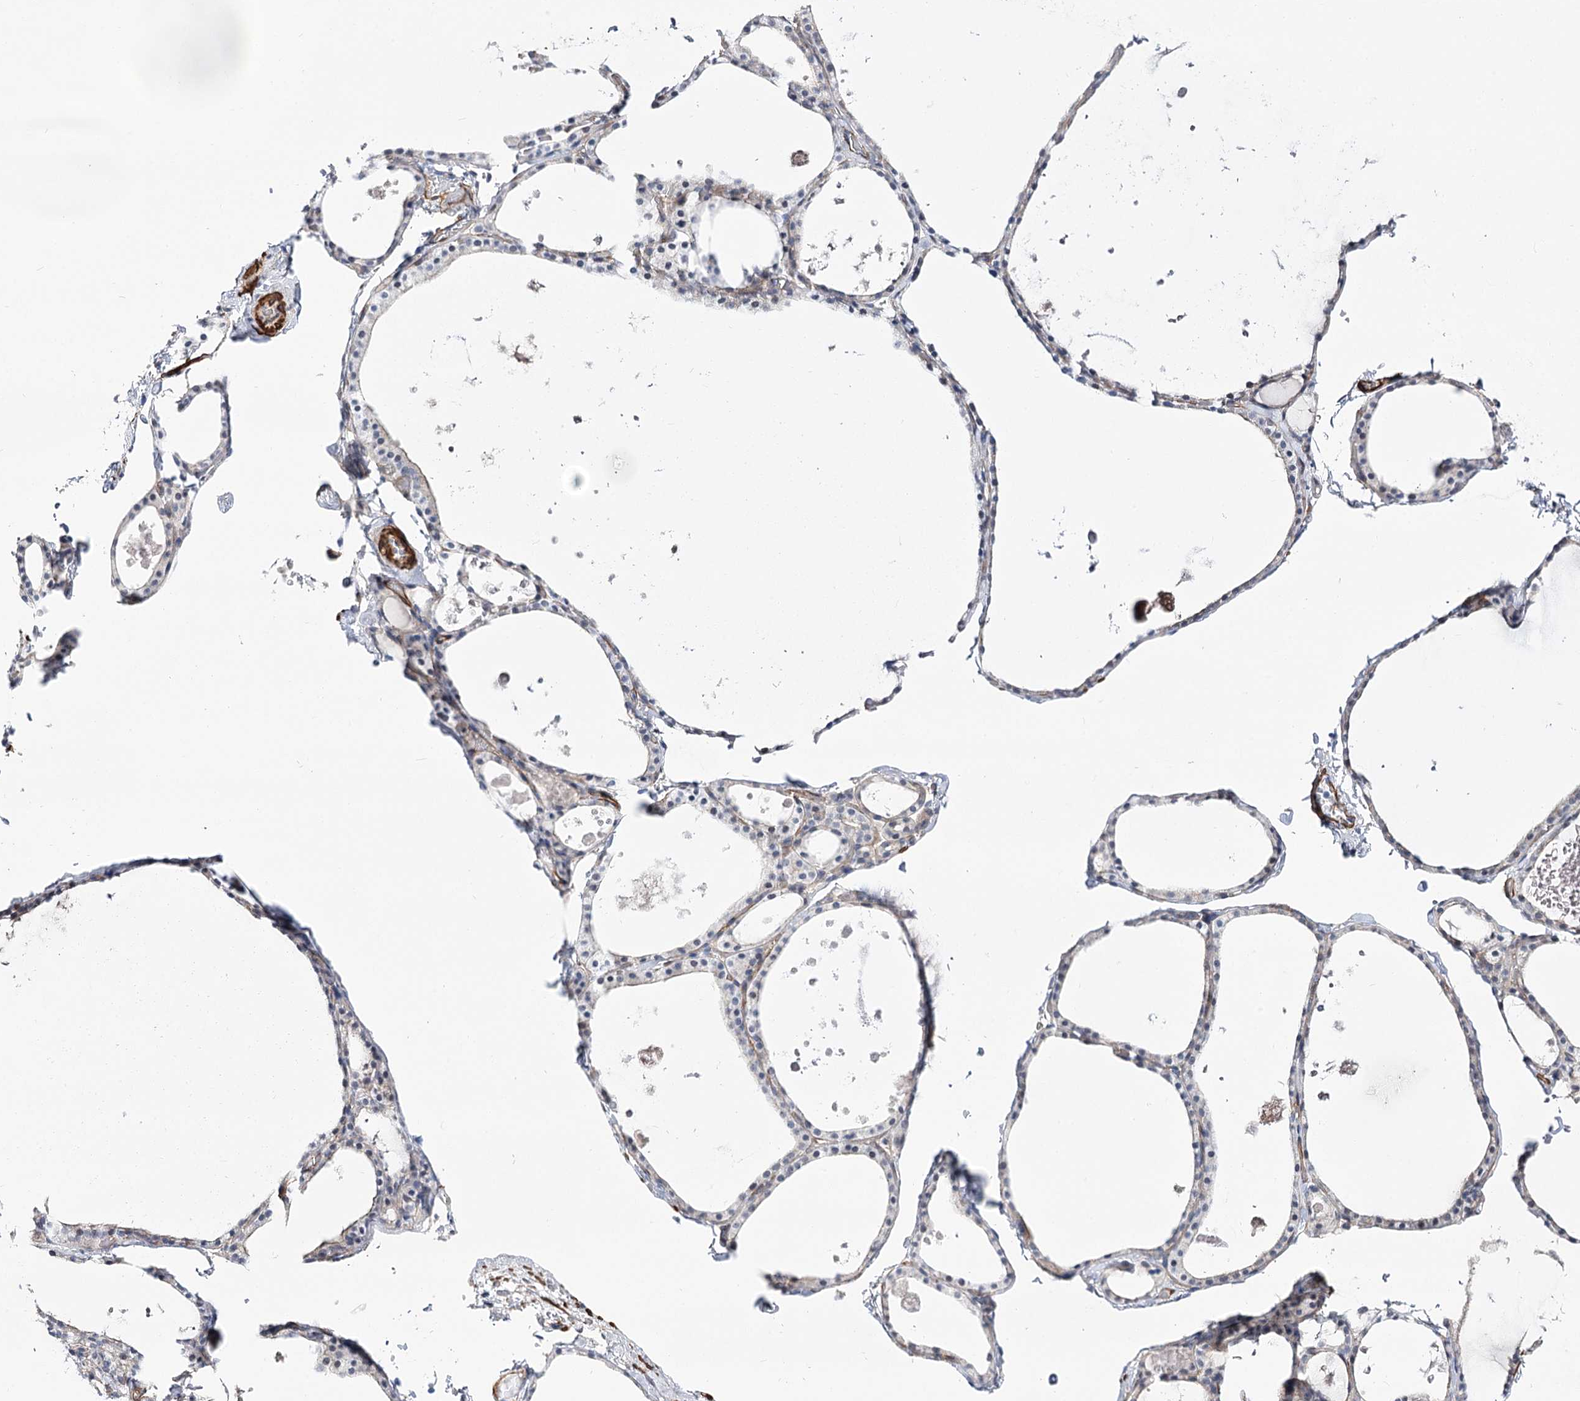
{"staining": {"intensity": "negative", "quantity": "none", "location": "none"}, "tissue": "thyroid gland", "cell_type": "Glandular cells", "image_type": "normal", "snomed": [{"axis": "morphology", "description": "Normal tissue, NOS"}, {"axis": "topography", "description": "Thyroid gland"}], "caption": "DAB immunohistochemical staining of unremarkable thyroid gland shows no significant positivity in glandular cells. Nuclei are stained in blue.", "gene": "WASHC3", "patient": {"sex": "male", "age": 56}}